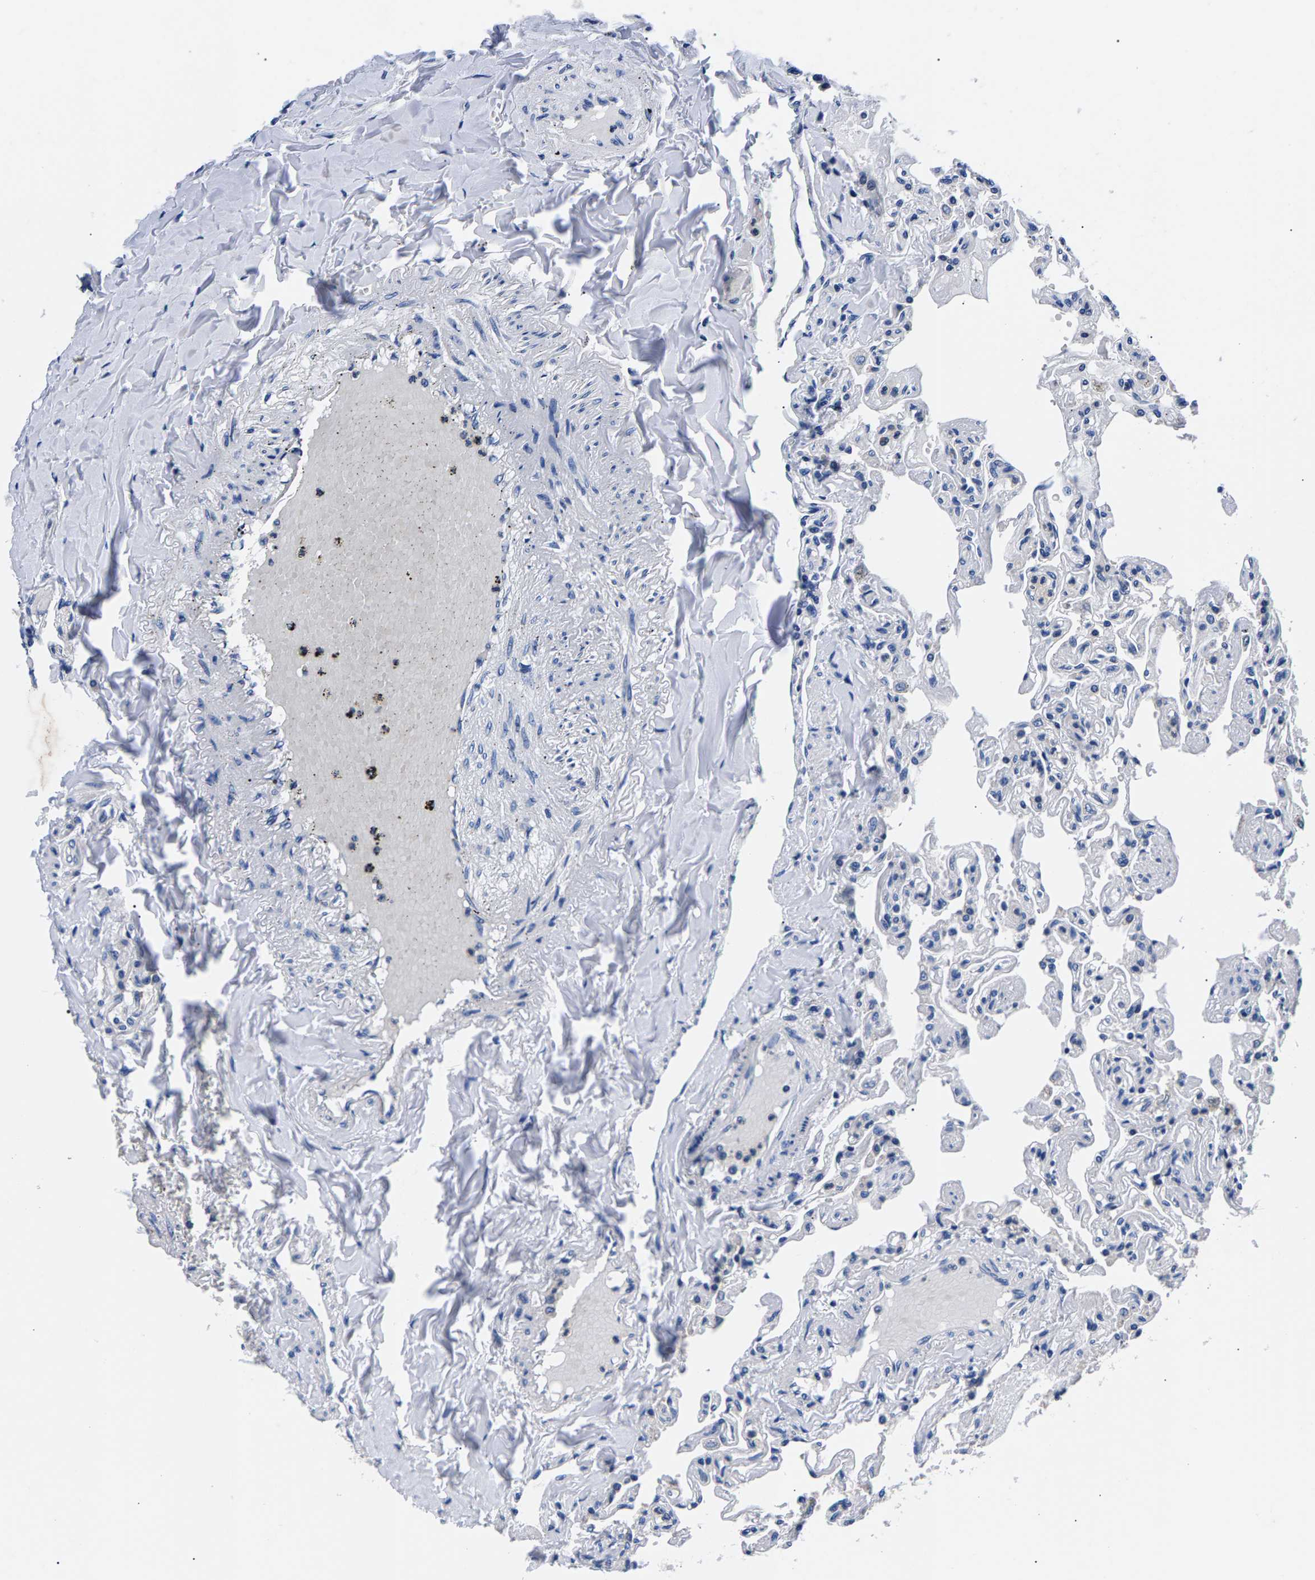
{"staining": {"intensity": "negative", "quantity": "none", "location": "none"}, "tissue": "lung", "cell_type": "Alveolar cells", "image_type": "normal", "snomed": [{"axis": "morphology", "description": "Normal tissue, NOS"}, {"axis": "topography", "description": "Lung"}], "caption": "Photomicrograph shows no protein staining in alveolar cells of benign lung. The staining is performed using DAB brown chromogen with nuclei counter-stained in using hematoxylin.", "gene": "PHF24", "patient": {"sex": "male", "age": 21}}